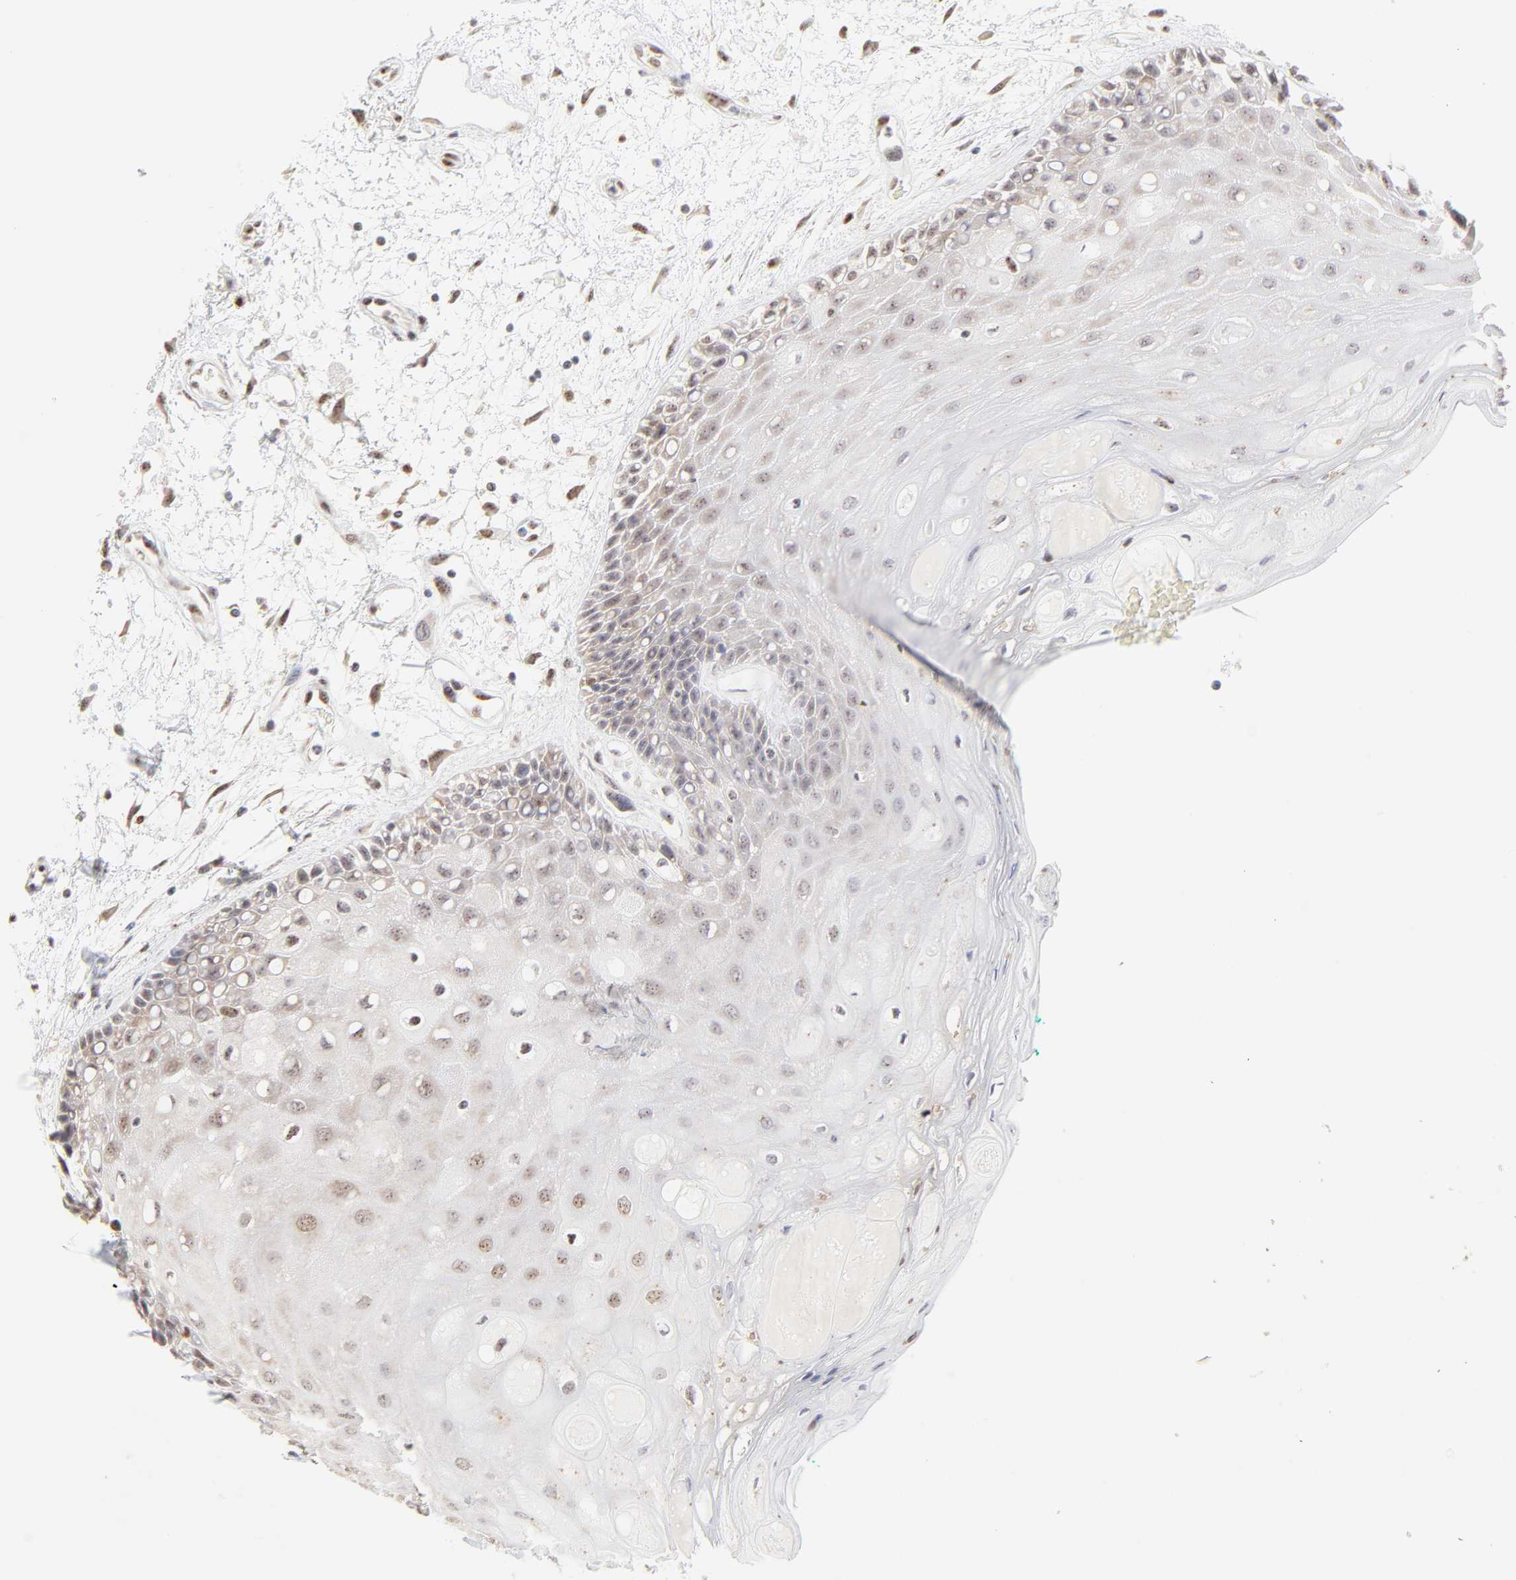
{"staining": {"intensity": "weak", "quantity": "<25%", "location": "nuclear"}, "tissue": "oral mucosa", "cell_type": "Squamous epithelial cells", "image_type": "normal", "snomed": [{"axis": "morphology", "description": "Normal tissue, NOS"}, {"axis": "morphology", "description": "Squamous cell carcinoma, NOS"}, {"axis": "topography", "description": "Skeletal muscle"}, {"axis": "topography", "description": "Oral tissue"}, {"axis": "topography", "description": "Head-Neck"}], "caption": "Photomicrograph shows no significant protein positivity in squamous epithelial cells of benign oral mucosa. The staining was performed using DAB (3,3'-diaminobenzidine) to visualize the protein expression in brown, while the nuclei were stained in blue with hematoxylin (Magnification: 20x).", "gene": "NFIL3", "patient": {"sex": "female", "age": 84}}